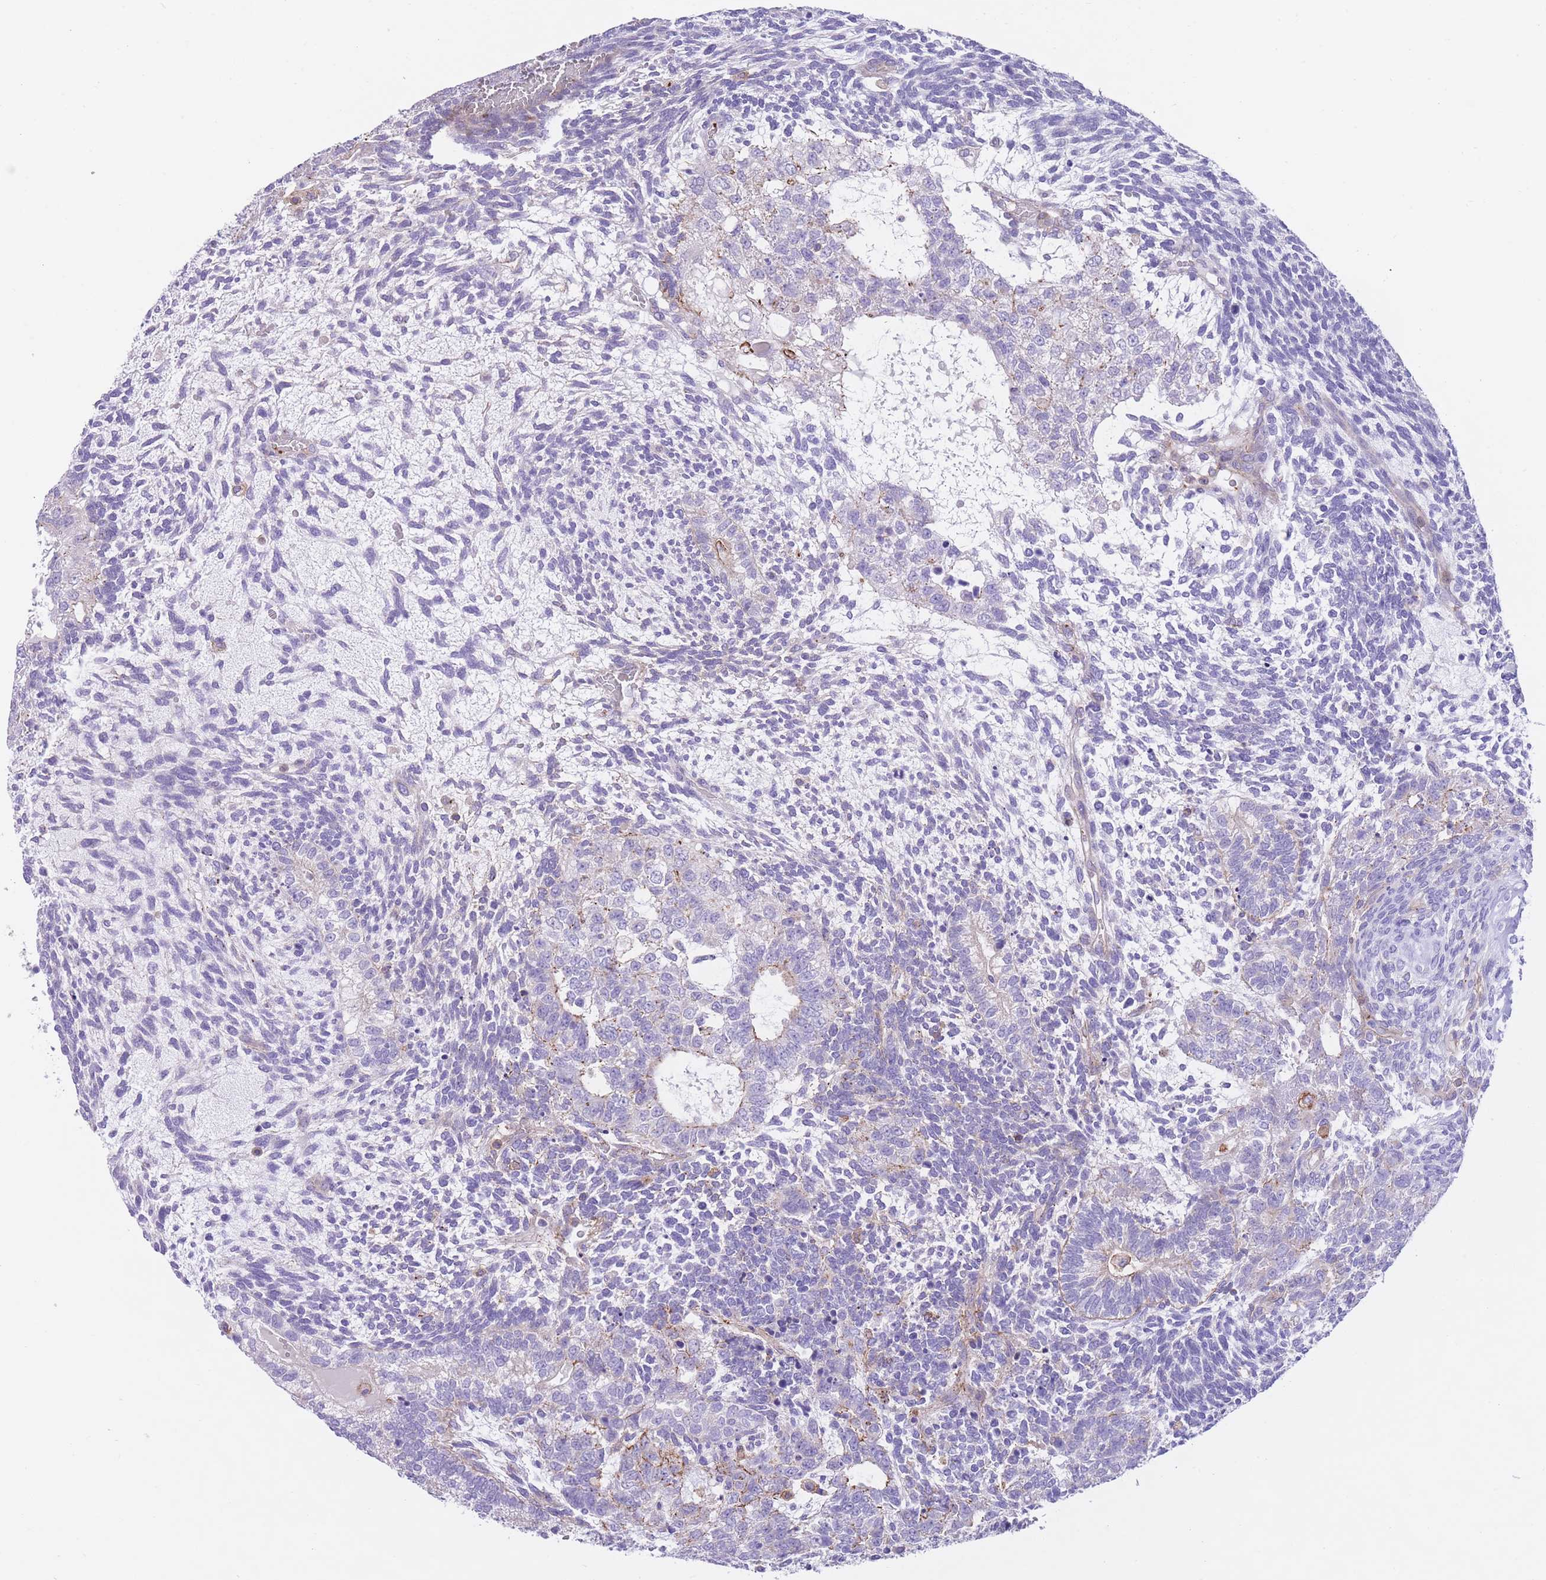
{"staining": {"intensity": "negative", "quantity": "none", "location": "none"}, "tissue": "testis cancer", "cell_type": "Tumor cells", "image_type": "cancer", "snomed": [{"axis": "morphology", "description": "Carcinoma, Embryonal, NOS"}, {"axis": "topography", "description": "Testis"}], "caption": "DAB immunohistochemical staining of testis embryonal carcinoma reveals no significant staining in tumor cells.", "gene": "LDB3", "patient": {"sex": "male", "age": 23}}